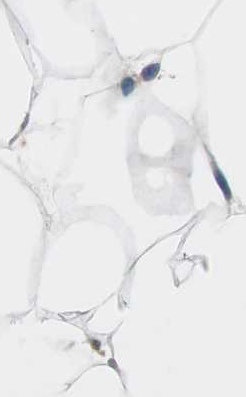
{"staining": {"intensity": "weak", "quantity": "25%-75%", "location": "cytoplasmic/membranous,nuclear"}, "tissue": "adipose tissue", "cell_type": "Adipocytes", "image_type": "normal", "snomed": [{"axis": "morphology", "description": "Normal tissue, NOS"}, {"axis": "topography", "description": "Breast"}, {"axis": "topography", "description": "Adipose tissue"}], "caption": "Human adipose tissue stained for a protein (brown) exhibits weak cytoplasmic/membranous,nuclear positive staining in approximately 25%-75% of adipocytes.", "gene": "RFC1", "patient": {"sex": "female", "age": 25}}